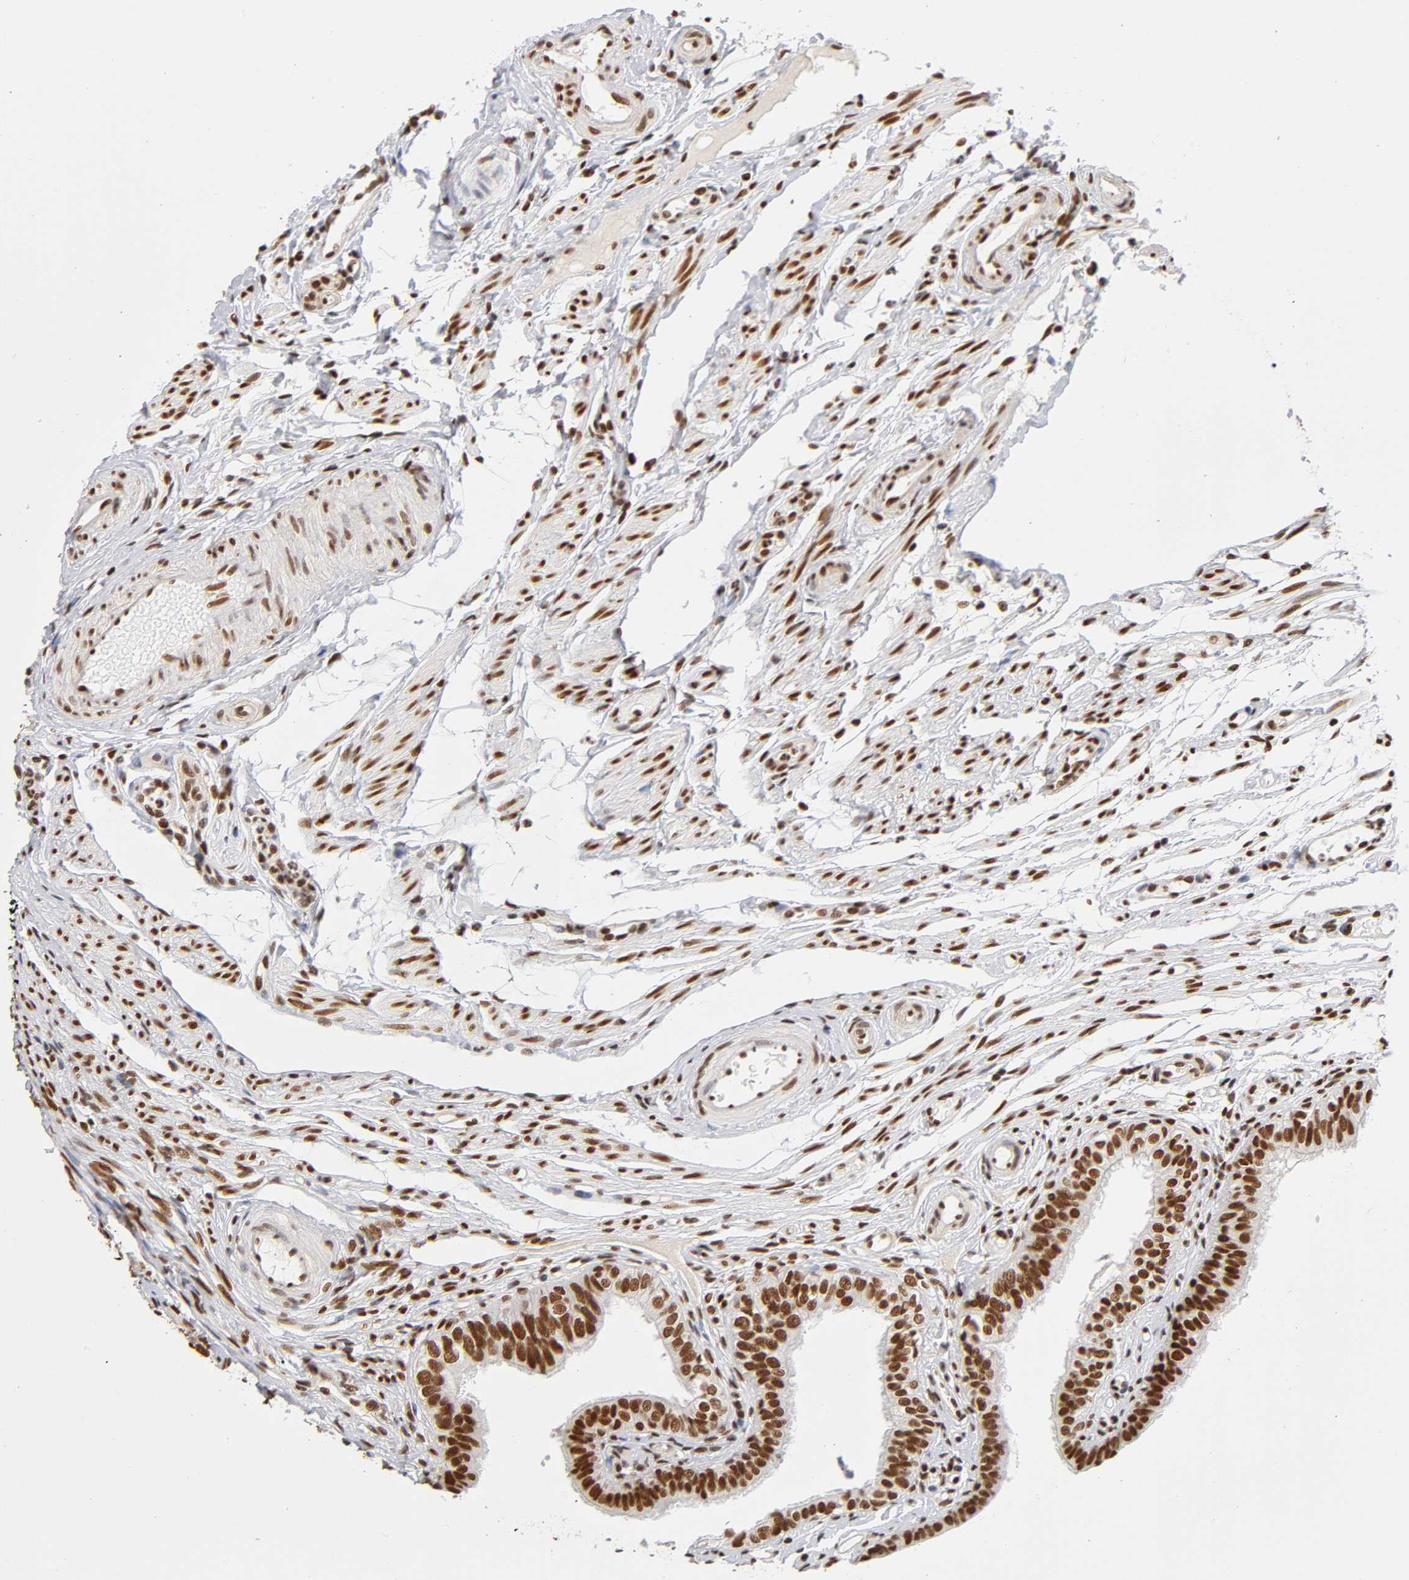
{"staining": {"intensity": "strong", "quantity": ">75%", "location": "nuclear"}, "tissue": "fallopian tube", "cell_type": "Glandular cells", "image_type": "normal", "snomed": [{"axis": "morphology", "description": "Normal tissue, NOS"}, {"axis": "morphology", "description": "Dermoid, NOS"}, {"axis": "topography", "description": "Fallopian tube"}], "caption": "This micrograph shows IHC staining of normal human fallopian tube, with high strong nuclear expression in about >75% of glandular cells.", "gene": "ILKAP", "patient": {"sex": "female", "age": 33}}